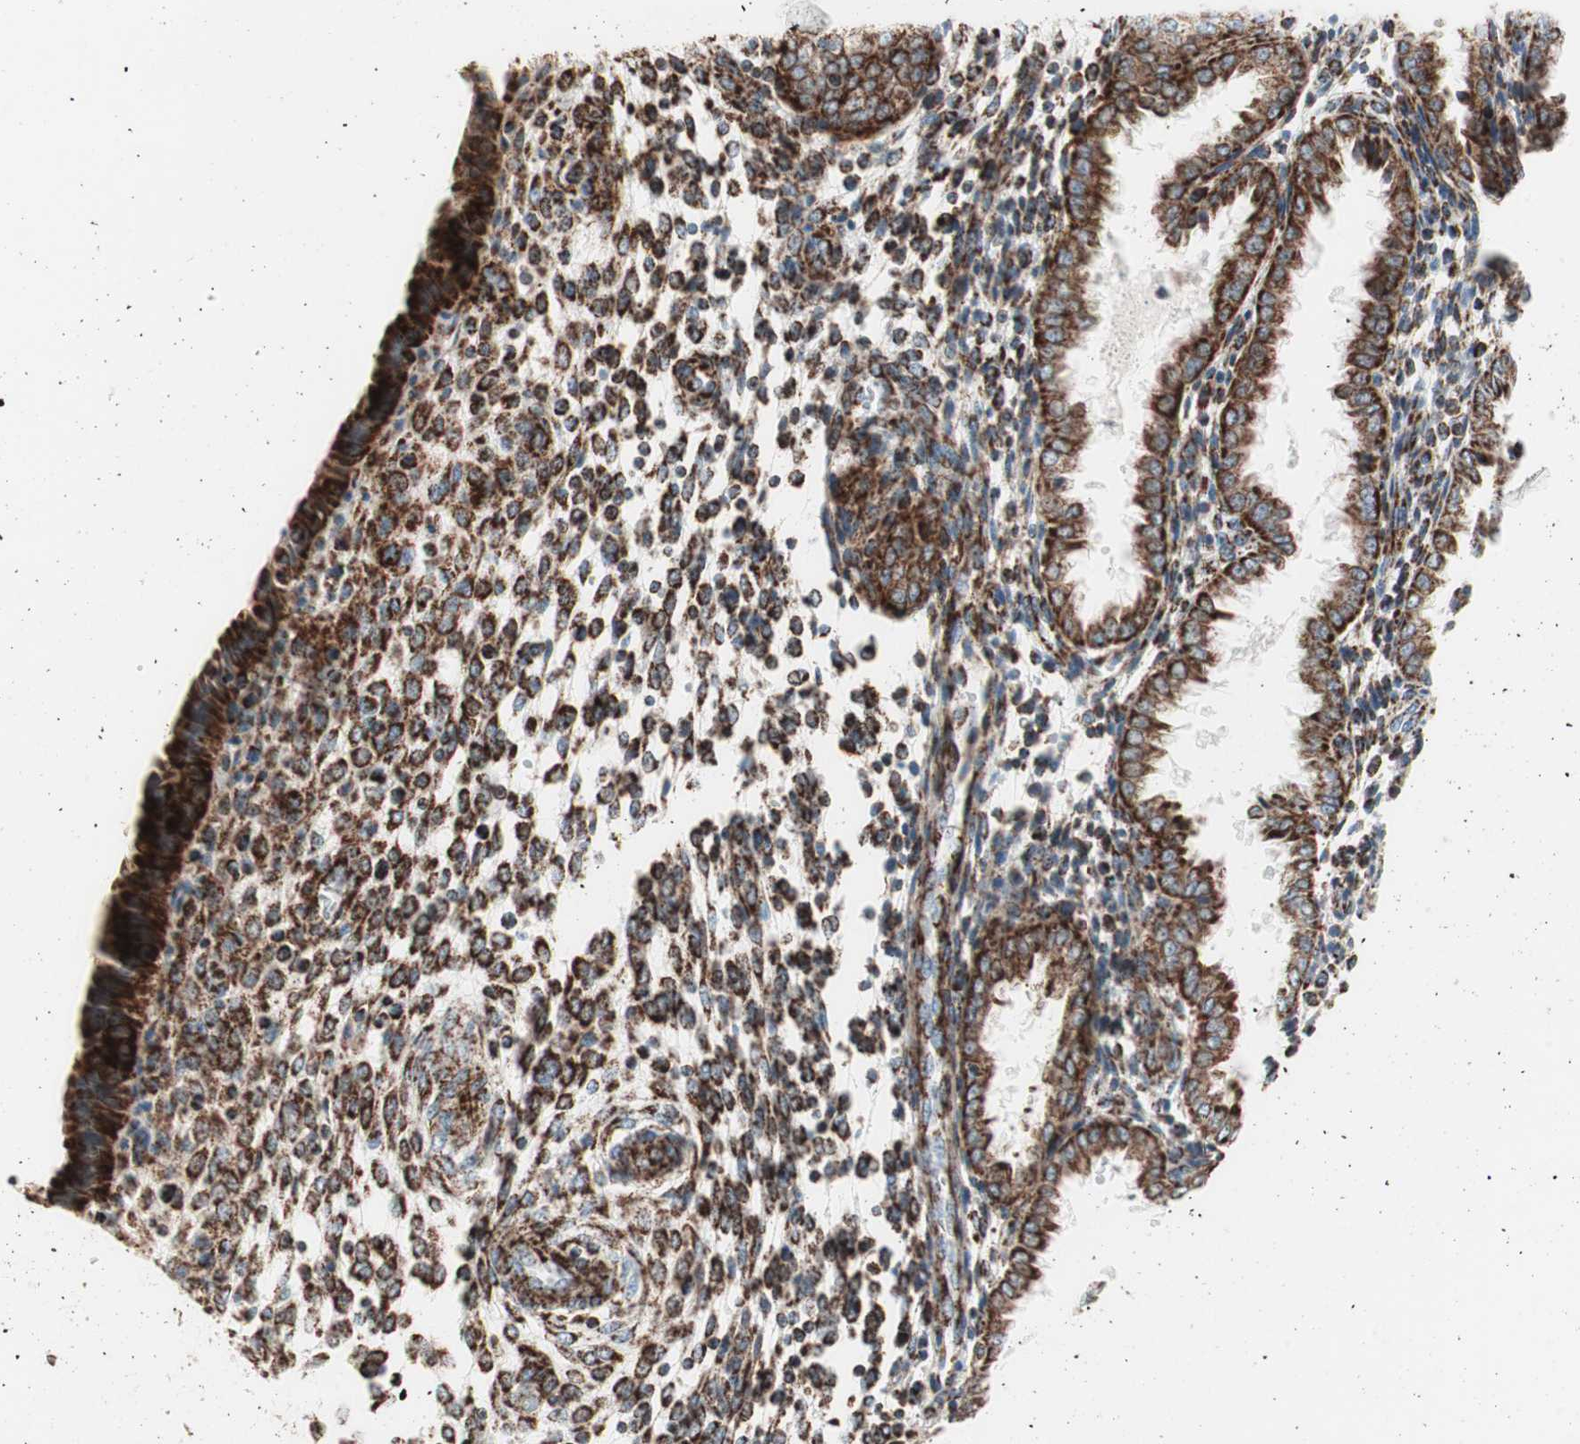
{"staining": {"intensity": "moderate", "quantity": ">75%", "location": "cytoplasmic/membranous"}, "tissue": "endometrium", "cell_type": "Cells in endometrial stroma", "image_type": "normal", "snomed": [{"axis": "morphology", "description": "Normal tissue, NOS"}, {"axis": "topography", "description": "Endometrium"}], "caption": "This histopathology image displays IHC staining of unremarkable endometrium, with medium moderate cytoplasmic/membranous staining in approximately >75% of cells in endometrial stroma.", "gene": "TOMM20", "patient": {"sex": "female", "age": 33}}